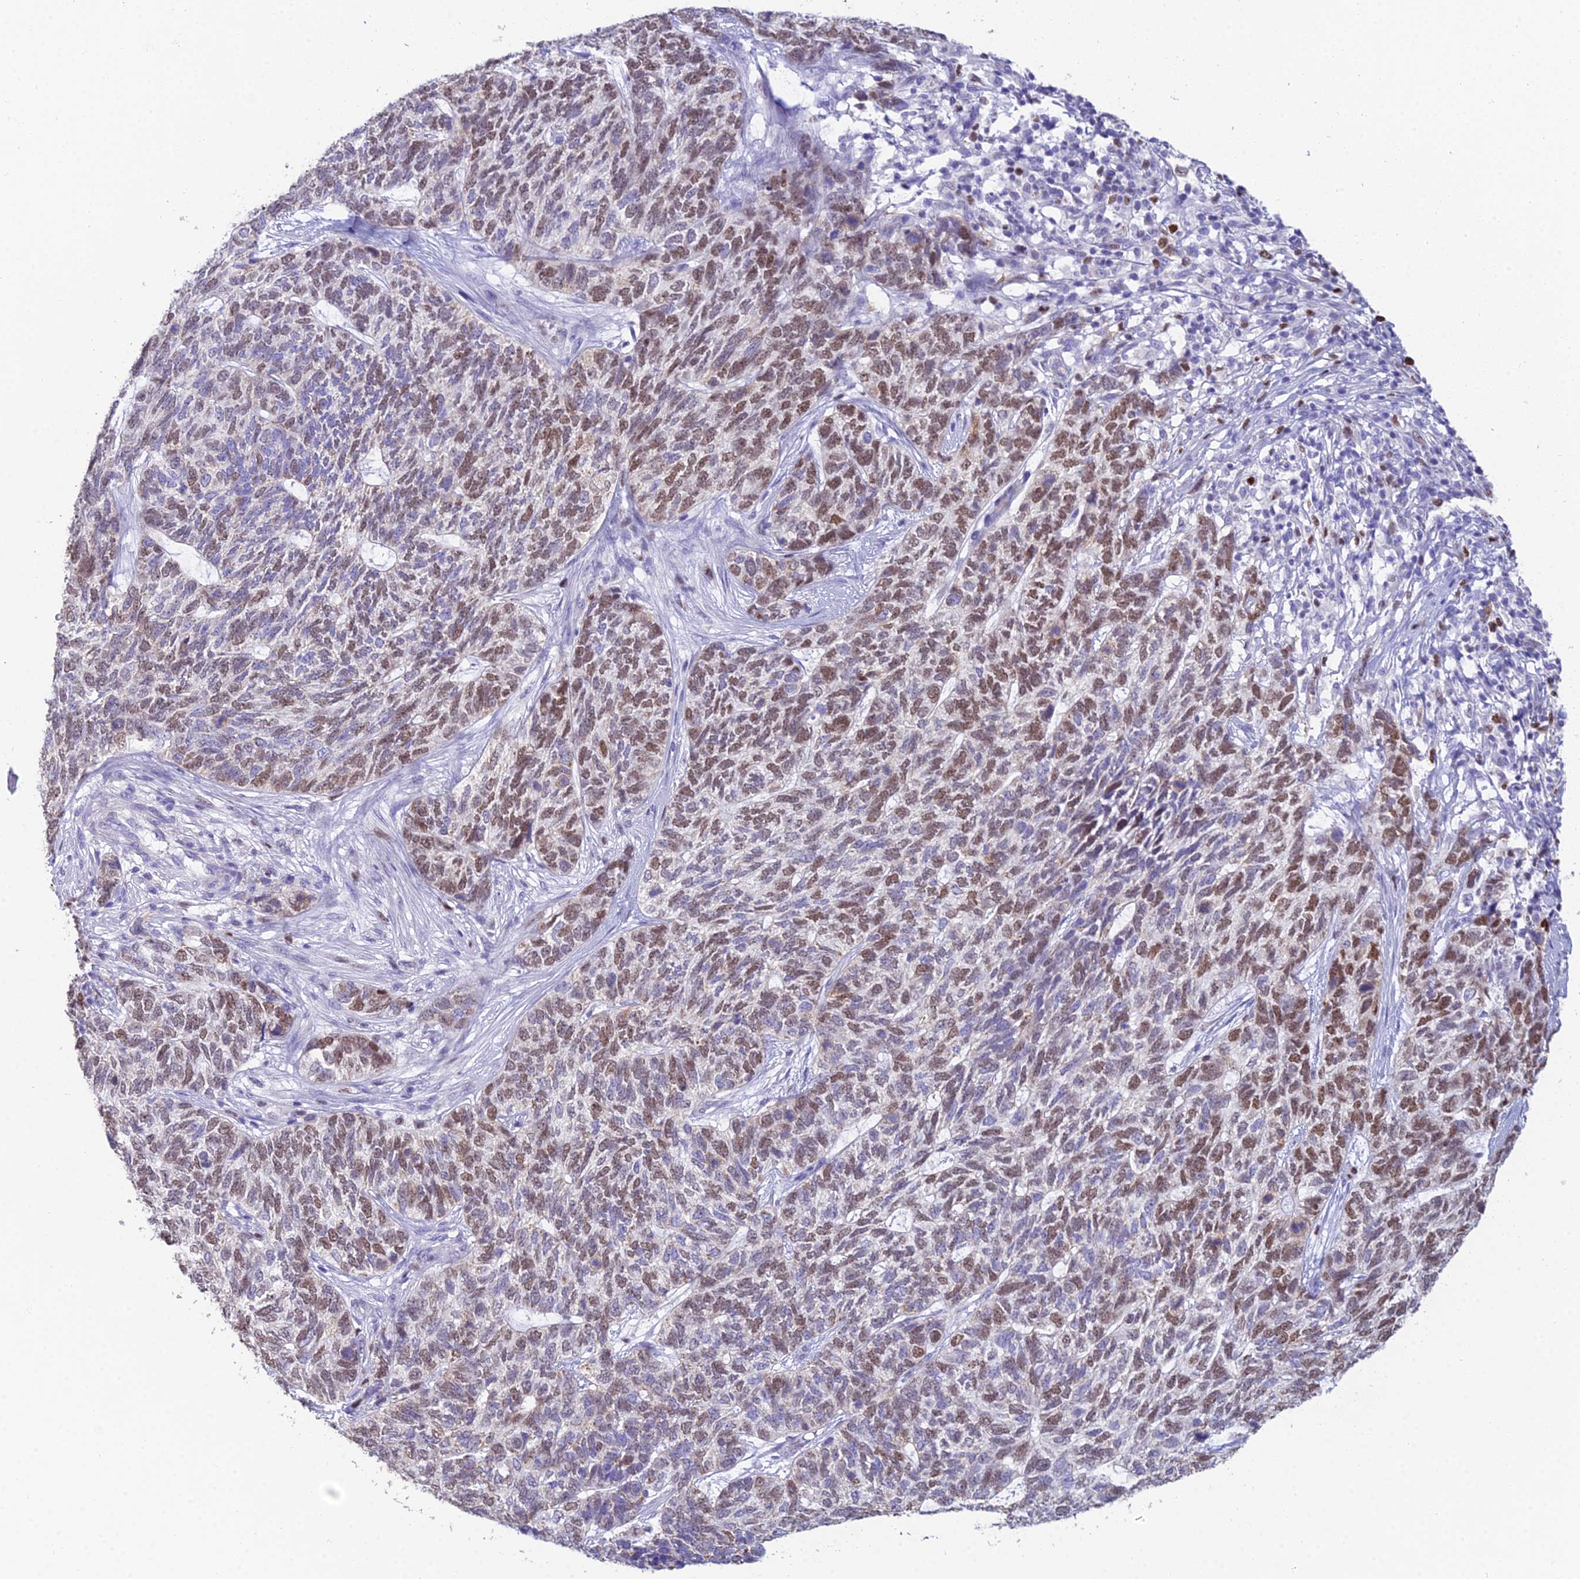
{"staining": {"intensity": "moderate", "quantity": "25%-75%", "location": "nuclear"}, "tissue": "skin cancer", "cell_type": "Tumor cells", "image_type": "cancer", "snomed": [{"axis": "morphology", "description": "Basal cell carcinoma"}, {"axis": "topography", "description": "Skin"}], "caption": "Immunohistochemistry (IHC) of skin cancer (basal cell carcinoma) exhibits medium levels of moderate nuclear staining in approximately 25%-75% of tumor cells. The staining is performed using DAB (3,3'-diaminobenzidine) brown chromogen to label protein expression. The nuclei are counter-stained blue using hematoxylin.", "gene": "MCM2", "patient": {"sex": "female", "age": 65}}